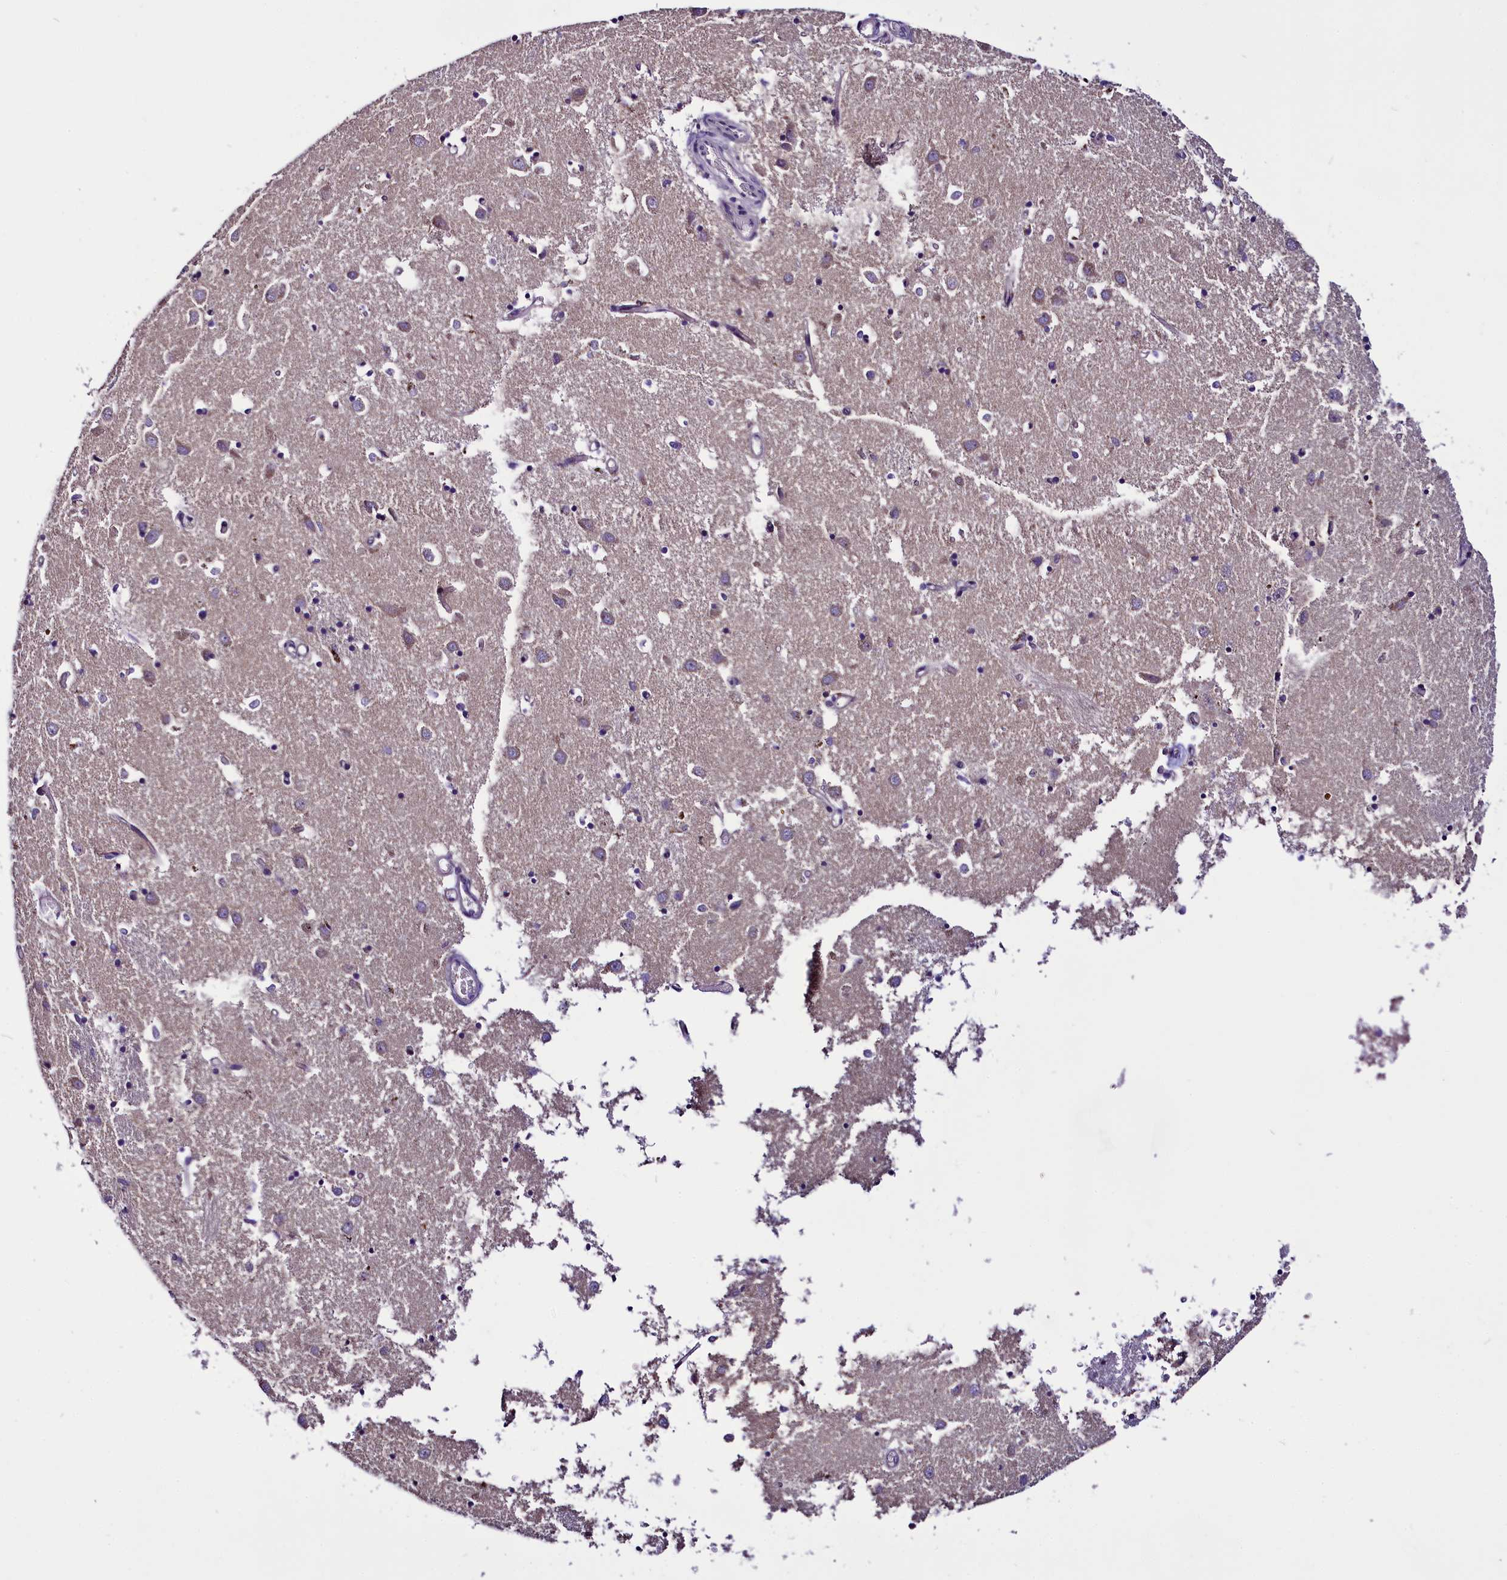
{"staining": {"intensity": "weak", "quantity": "<25%", "location": "cytoplasmic/membranous"}, "tissue": "caudate", "cell_type": "Glial cells", "image_type": "normal", "snomed": [{"axis": "morphology", "description": "Normal tissue, NOS"}, {"axis": "topography", "description": "Lateral ventricle wall"}], "caption": "Glial cells show no significant positivity in normal caudate.", "gene": "C9orf40", "patient": {"sex": "male", "age": 70}}